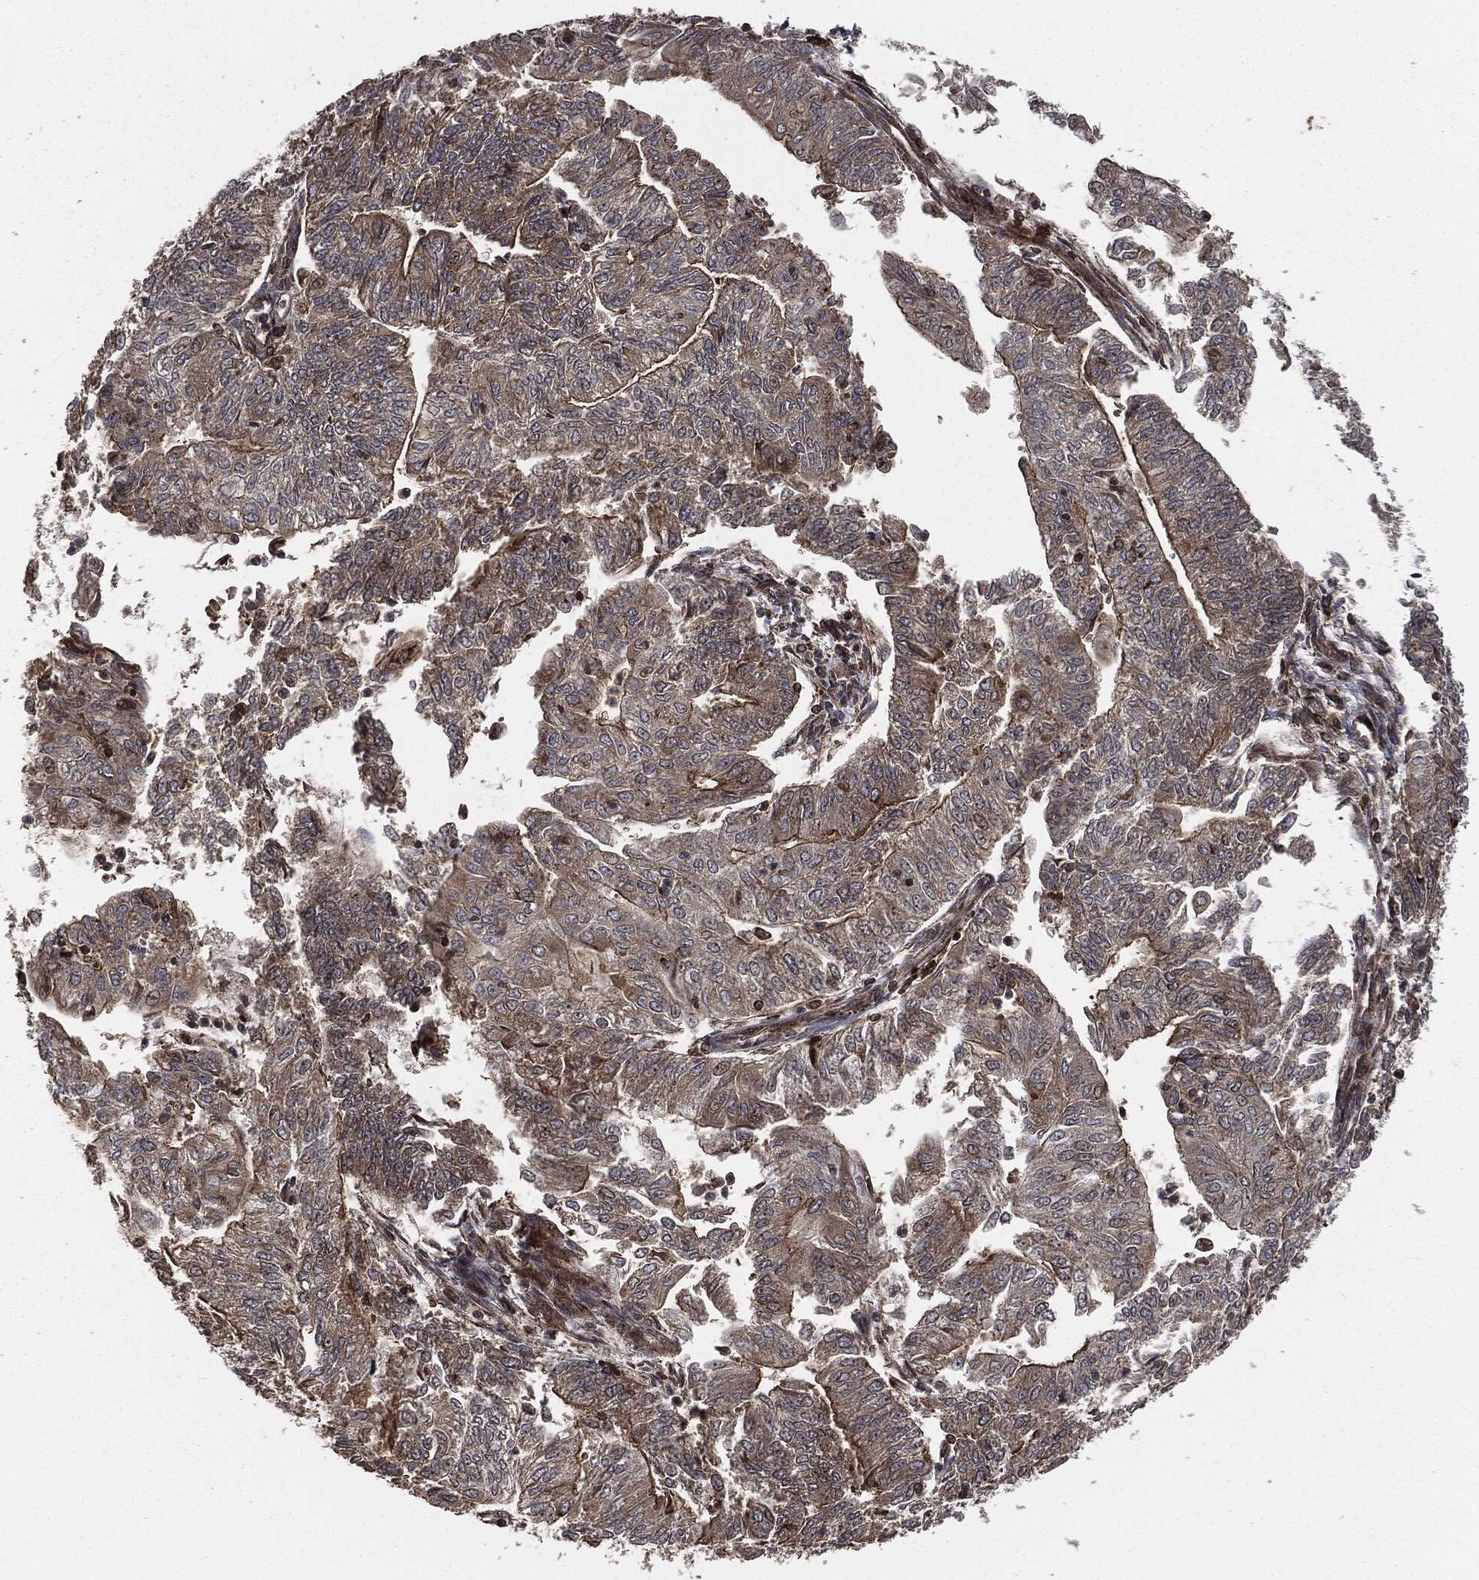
{"staining": {"intensity": "weak", "quantity": "25%-75%", "location": "cytoplasmic/membranous"}, "tissue": "endometrial cancer", "cell_type": "Tumor cells", "image_type": "cancer", "snomed": [{"axis": "morphology", "description": "Adenocarcinoma, NOS"}, {"axis": "topography", "description": "Endometrium"}], "caption": "Adenocarcinoma (endometrial) was stained to show a protein in brown. There is low levels of weak cytoplasmic/membranous expression in about 25%-75% of tumor cells.", "gene": "IFIT1", "patient": {"sex": "female", "age": 59}}